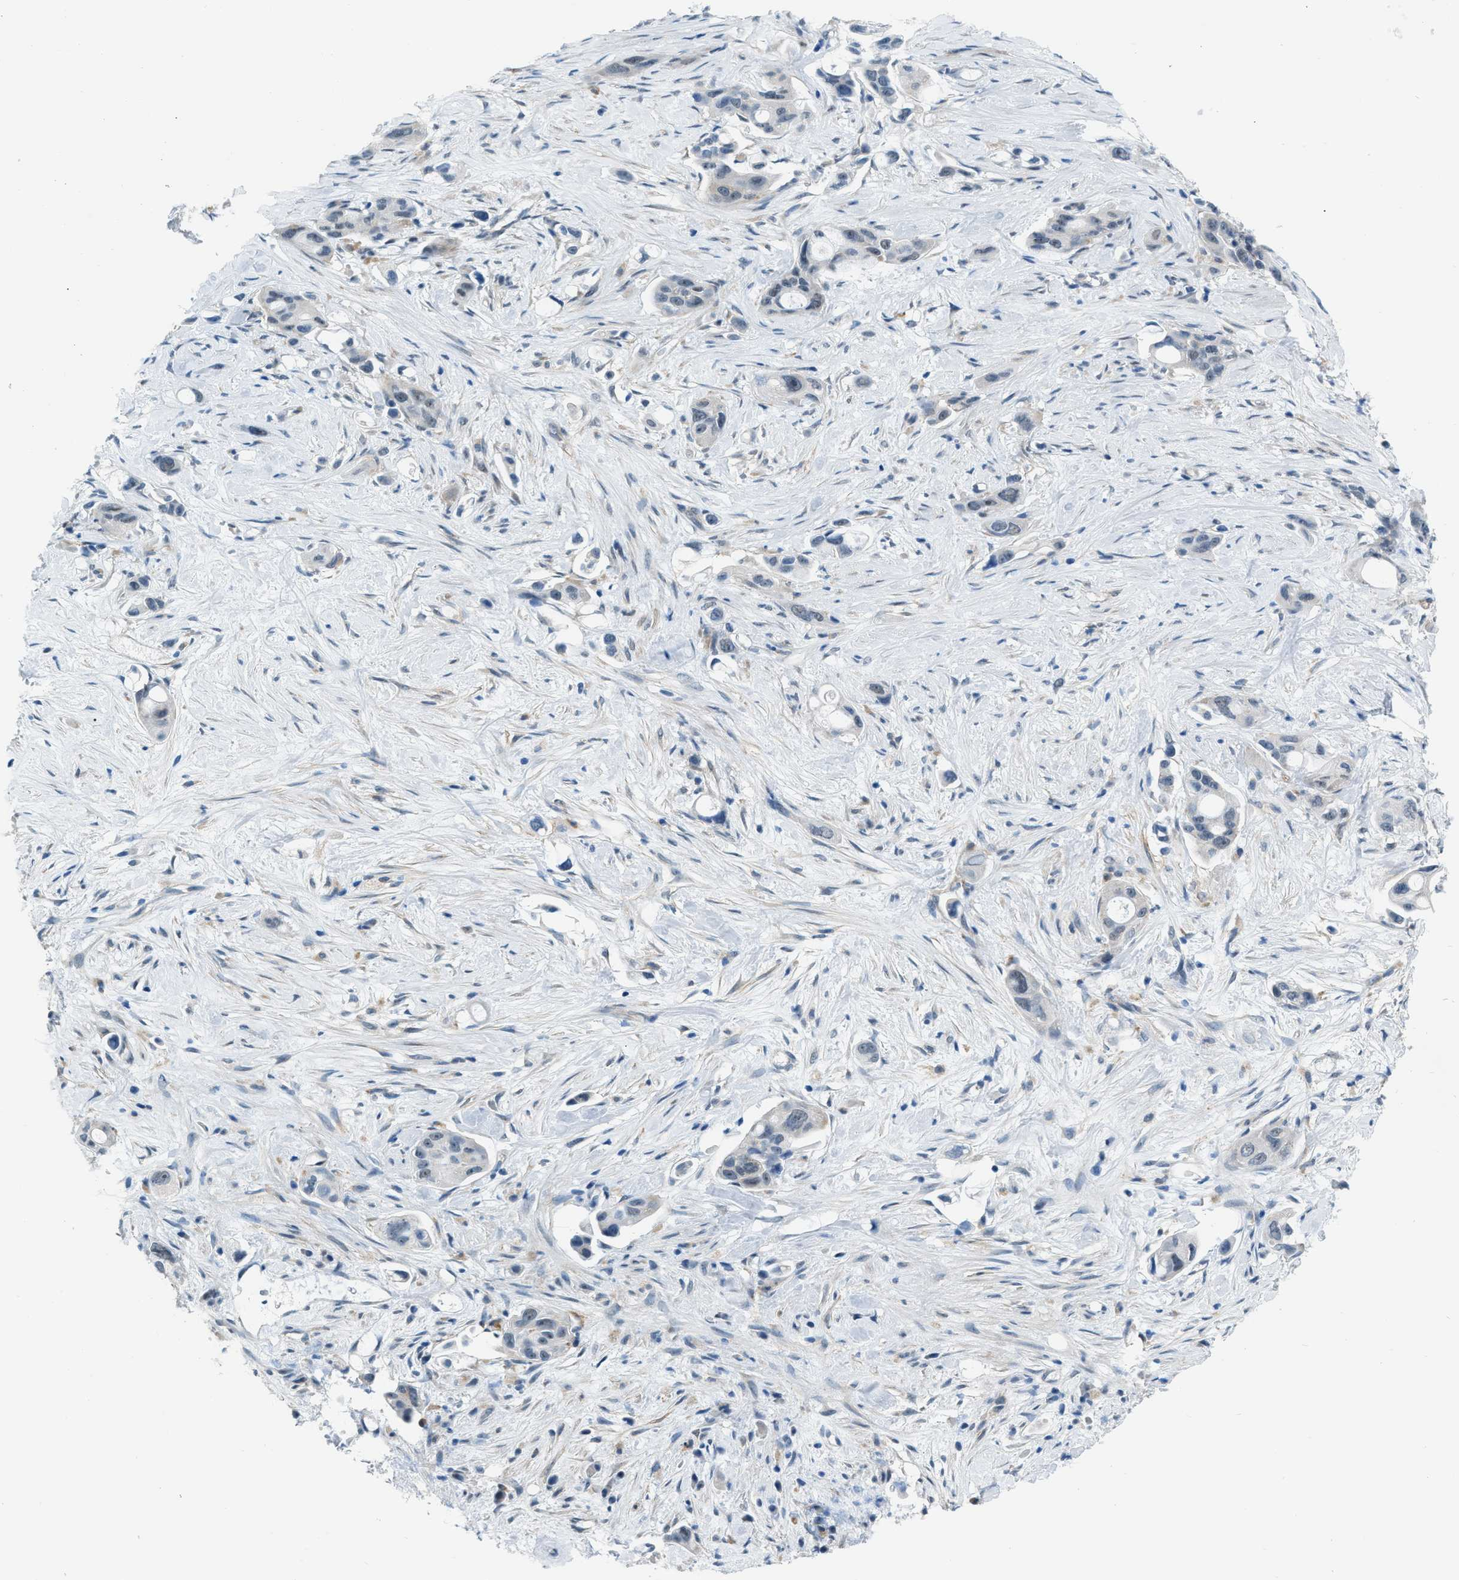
{"staining": {"intensity": "negative", "quantity": "none", "location": "none"}, "tissue": "pancreatic cancer", "cell_type": "Tumor cells", "image_type": "cancer", "snomed": [{"axis": "morphology", "description": "Adenocarcinoma, NOS"}, {"axis": "topography", "description": "Pancreas"}], "caption": "Tumor cells are negative for protein expression in human pancreatic cancer (adenocarcinoma).", "gene": "PHRF1", "patient": {"sex": "male", "age": 53}}